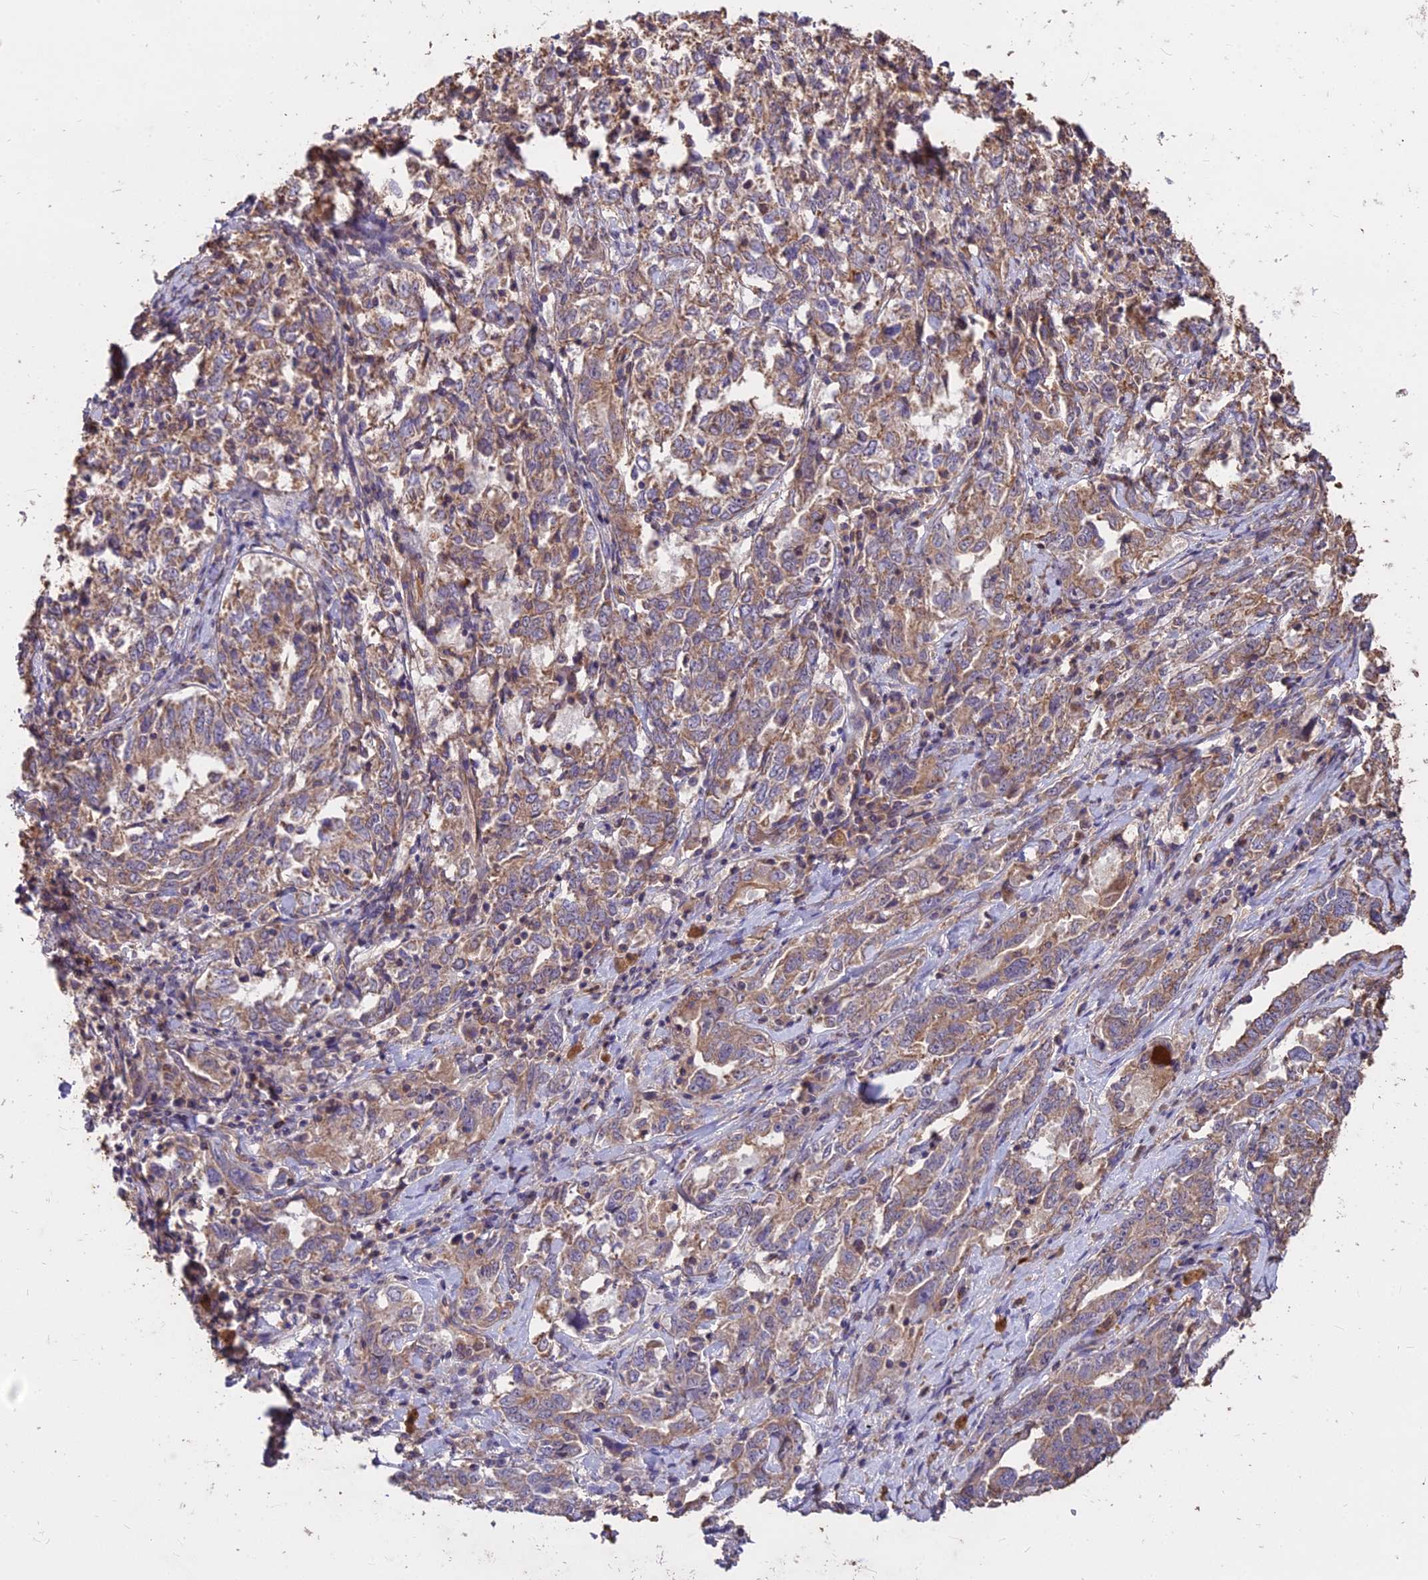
{"staining": {"intensity": "moderate", "quantity": ">75%", "location": "cytoplasmic/membranous"}, "tissue": "ovarian cancer", "cell_type": "Tumor cells", "image_type": "cancer", "snomed": [{"axis": "morphology", "description": "Carcinoma, endometroid"}, {"axis": "topography", "description": "Ovary"}], "caption": "Protein staining of ovarian cancer tissue reveals moderate cytoplasmic/membranous staining in about >75% of tumor cells.", "gene": "CEMIP2", "patient": {"sex": "female", "age": 62}}